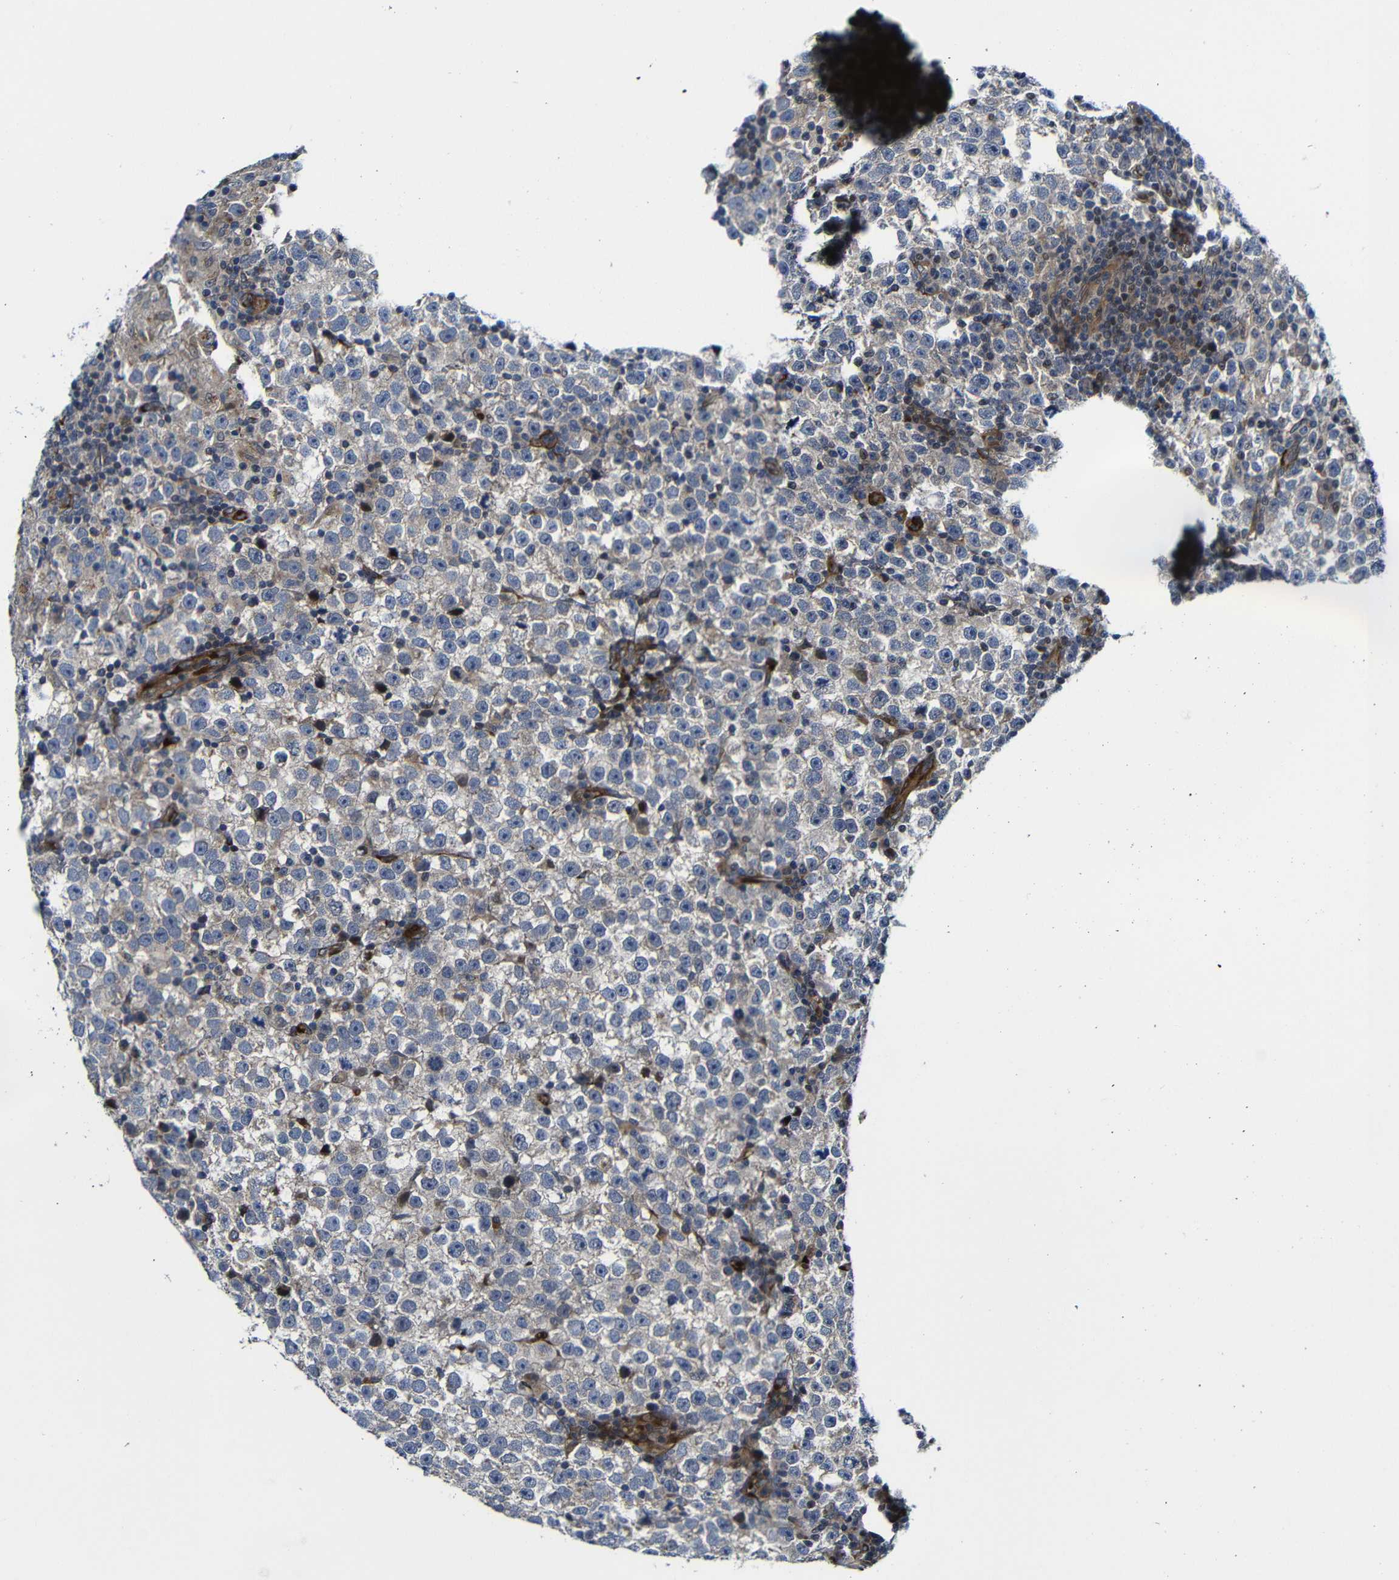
{"staining": {"intensity": "weak", "quantity": "25%-75%", "location": "cytoplasmic/membranous,nuclear"}, "tissue": "testis cancer", "cell_type": "Tumor cells", "image_type": "cancer", "snomed": [{"axis": "morphology", "description": "Seminoma, NOS"}, {"axis": "topography", "description": "Testis"}], "caption": "This image reveals immunohistochemistry (IHC) staining of testis cancer, with low weak cytoplasmic/membranous and nuclear positivity in approximately 25%-75% of tumor cells.", "gene": "PARP14", "patient": {"sex": "male", "age": 43}}